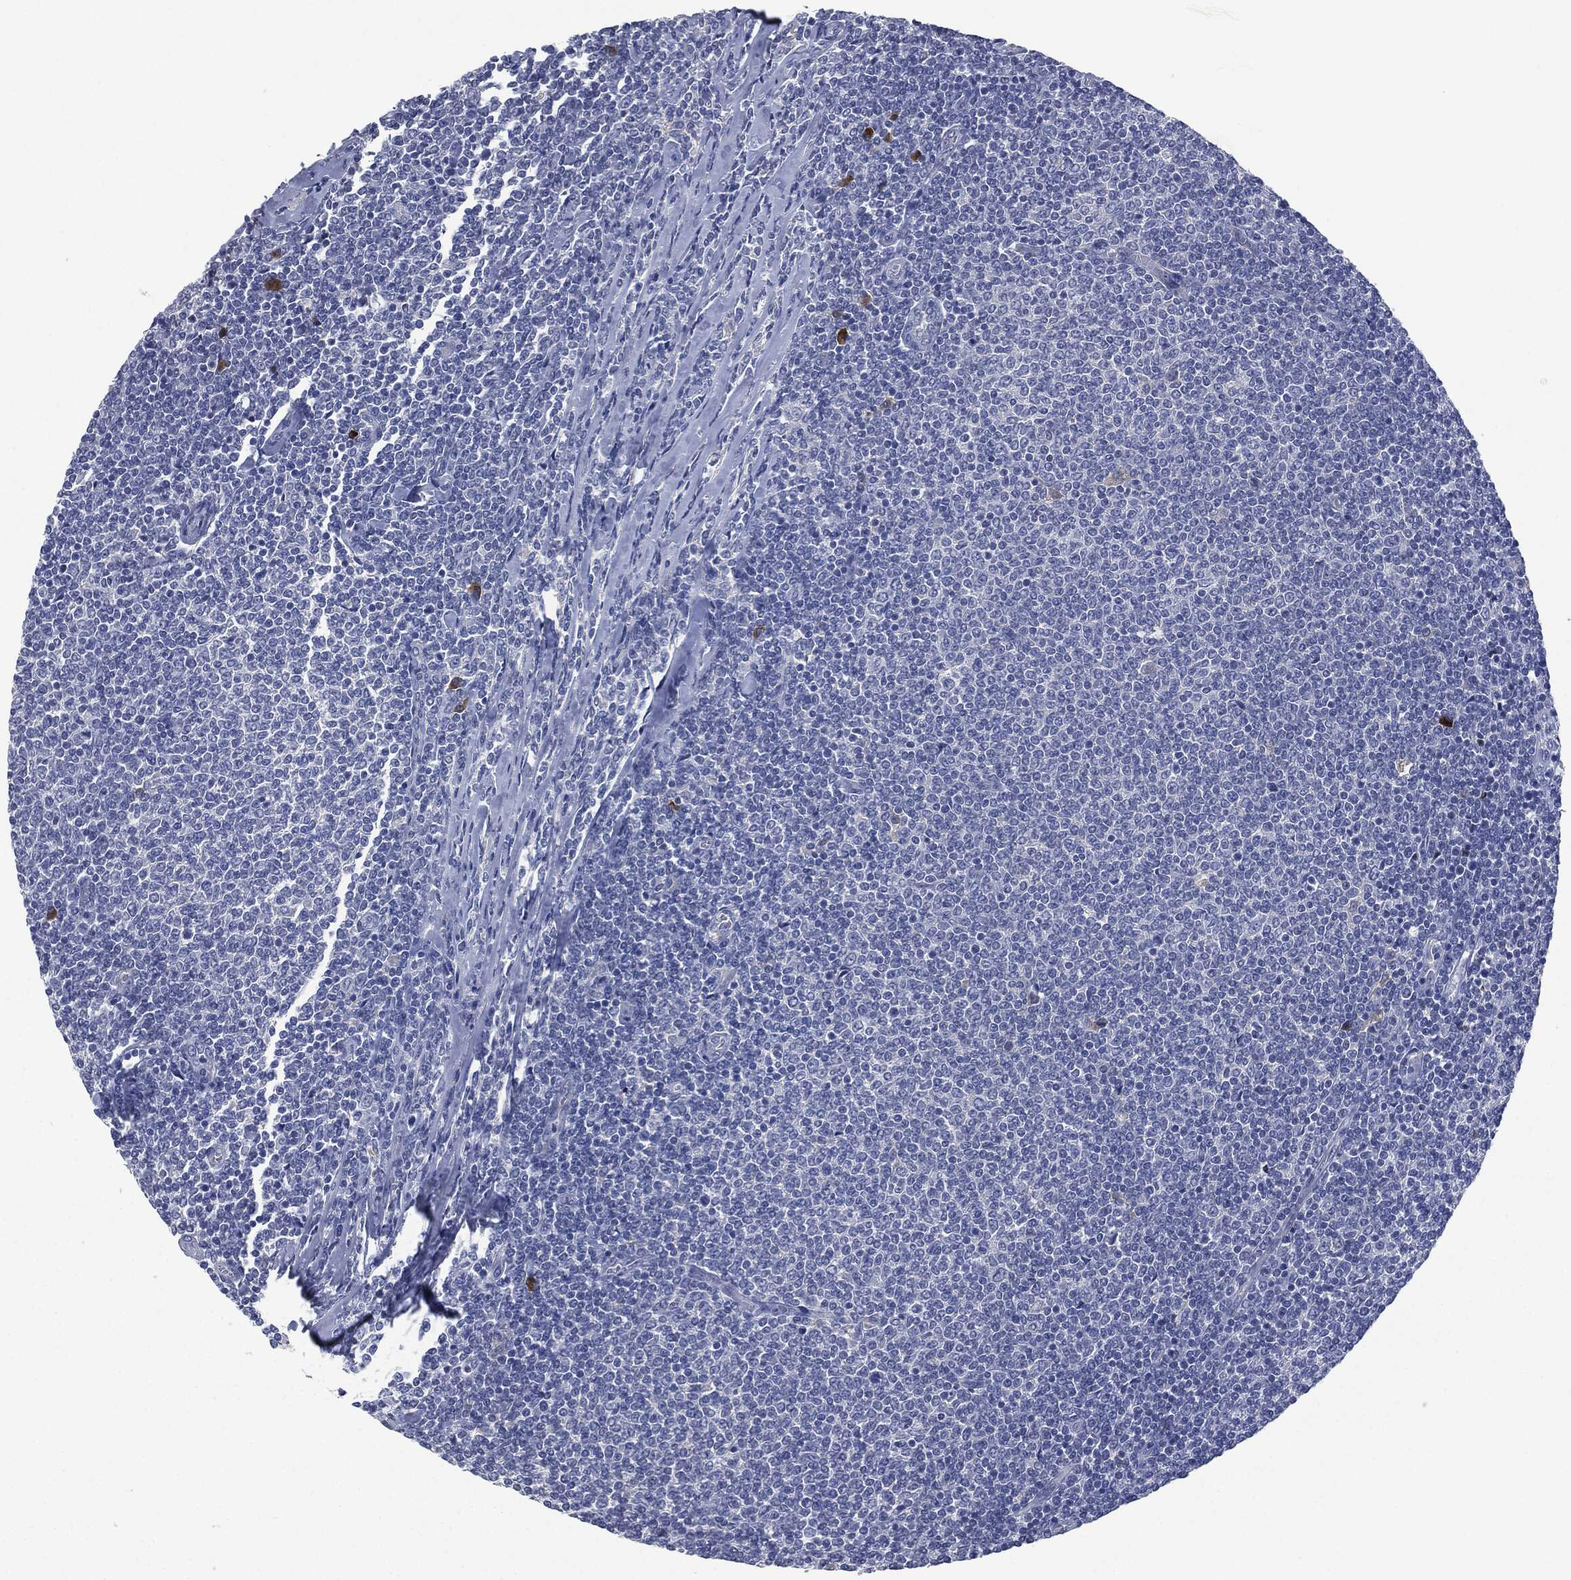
{"staining": {"intensity": "negative", "quantity": "none", "location": "none"}, "tissue": "lymphoma", "cell_type": "Tumor cells", "image_type": "cancer", "snomed": [{"axis": "morphology", "description": "Malignant lymphoma, non-Hodgkin's type, Low grade"}, {"axis": "topography", "description": "Lymph node"}], "caption": "DAB (3,3'-diaminobenzidine) immunohistochemical staining of lymphoma reveals no significant expression in tumor cells.", "gene": "SIGLEC7", "patient": {"sex": "male", "age": 52}}